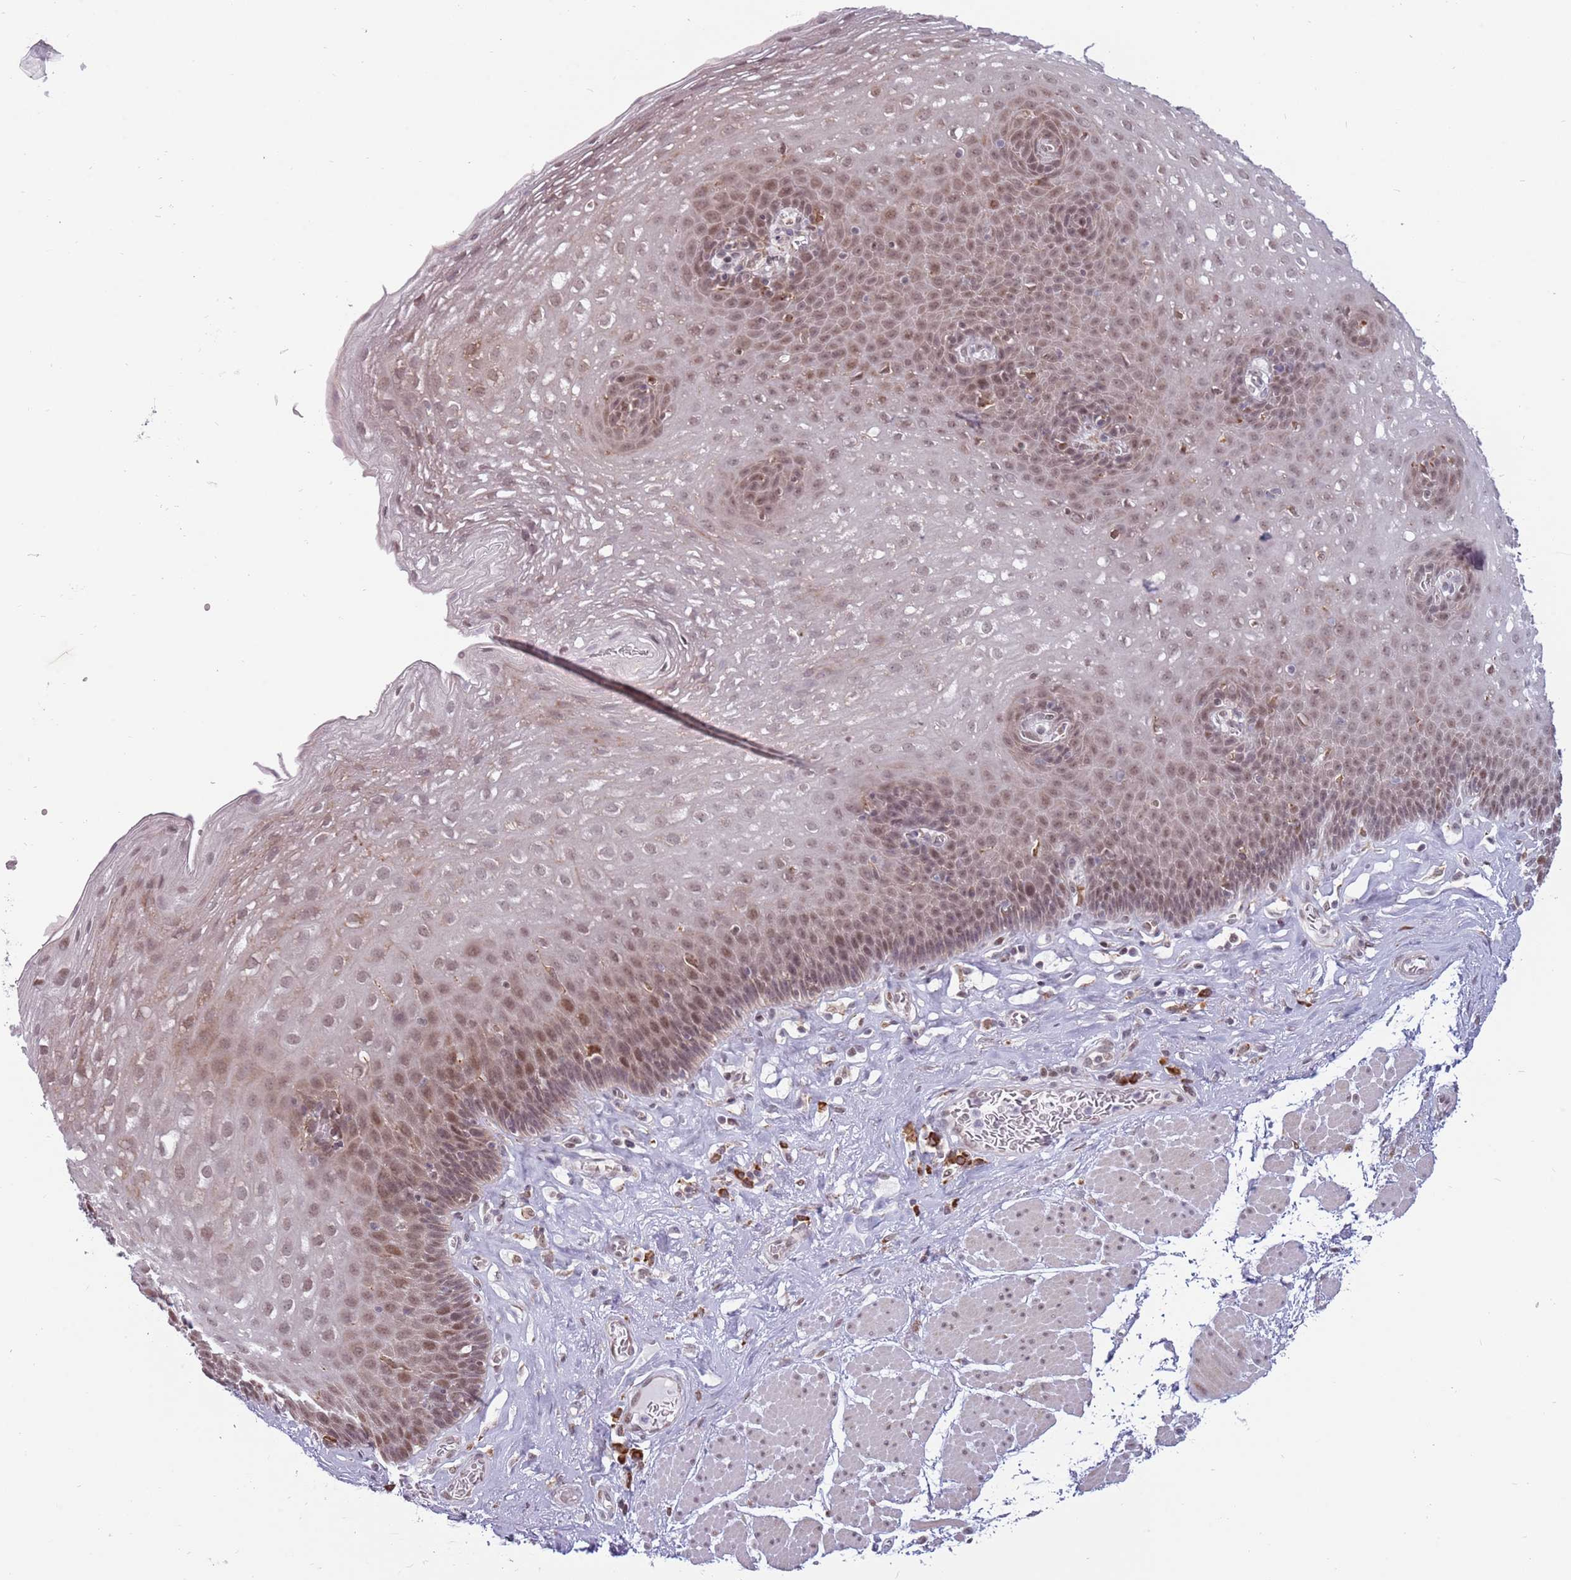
{"staining": {"intensity": "moderate", "quantity": "25%-75%", "location": "nuclear"}, "tissue": "esophagus", "cell_type": "Squamous epithelial cells", "image_type": "normal", "snomed": [{"axis": "morphology", "description": "Normal tissue, NOS"}, {"axis": "topography", "description": "Esophagus"}], "caption": "Immunohistochemistry of benign esophagus shows medium levels of moderate nuclear staining in about 25%-75% of squamous epithelial cells.", "gene": "BARD1", "patient": {"sex": "female", "age": 66}}